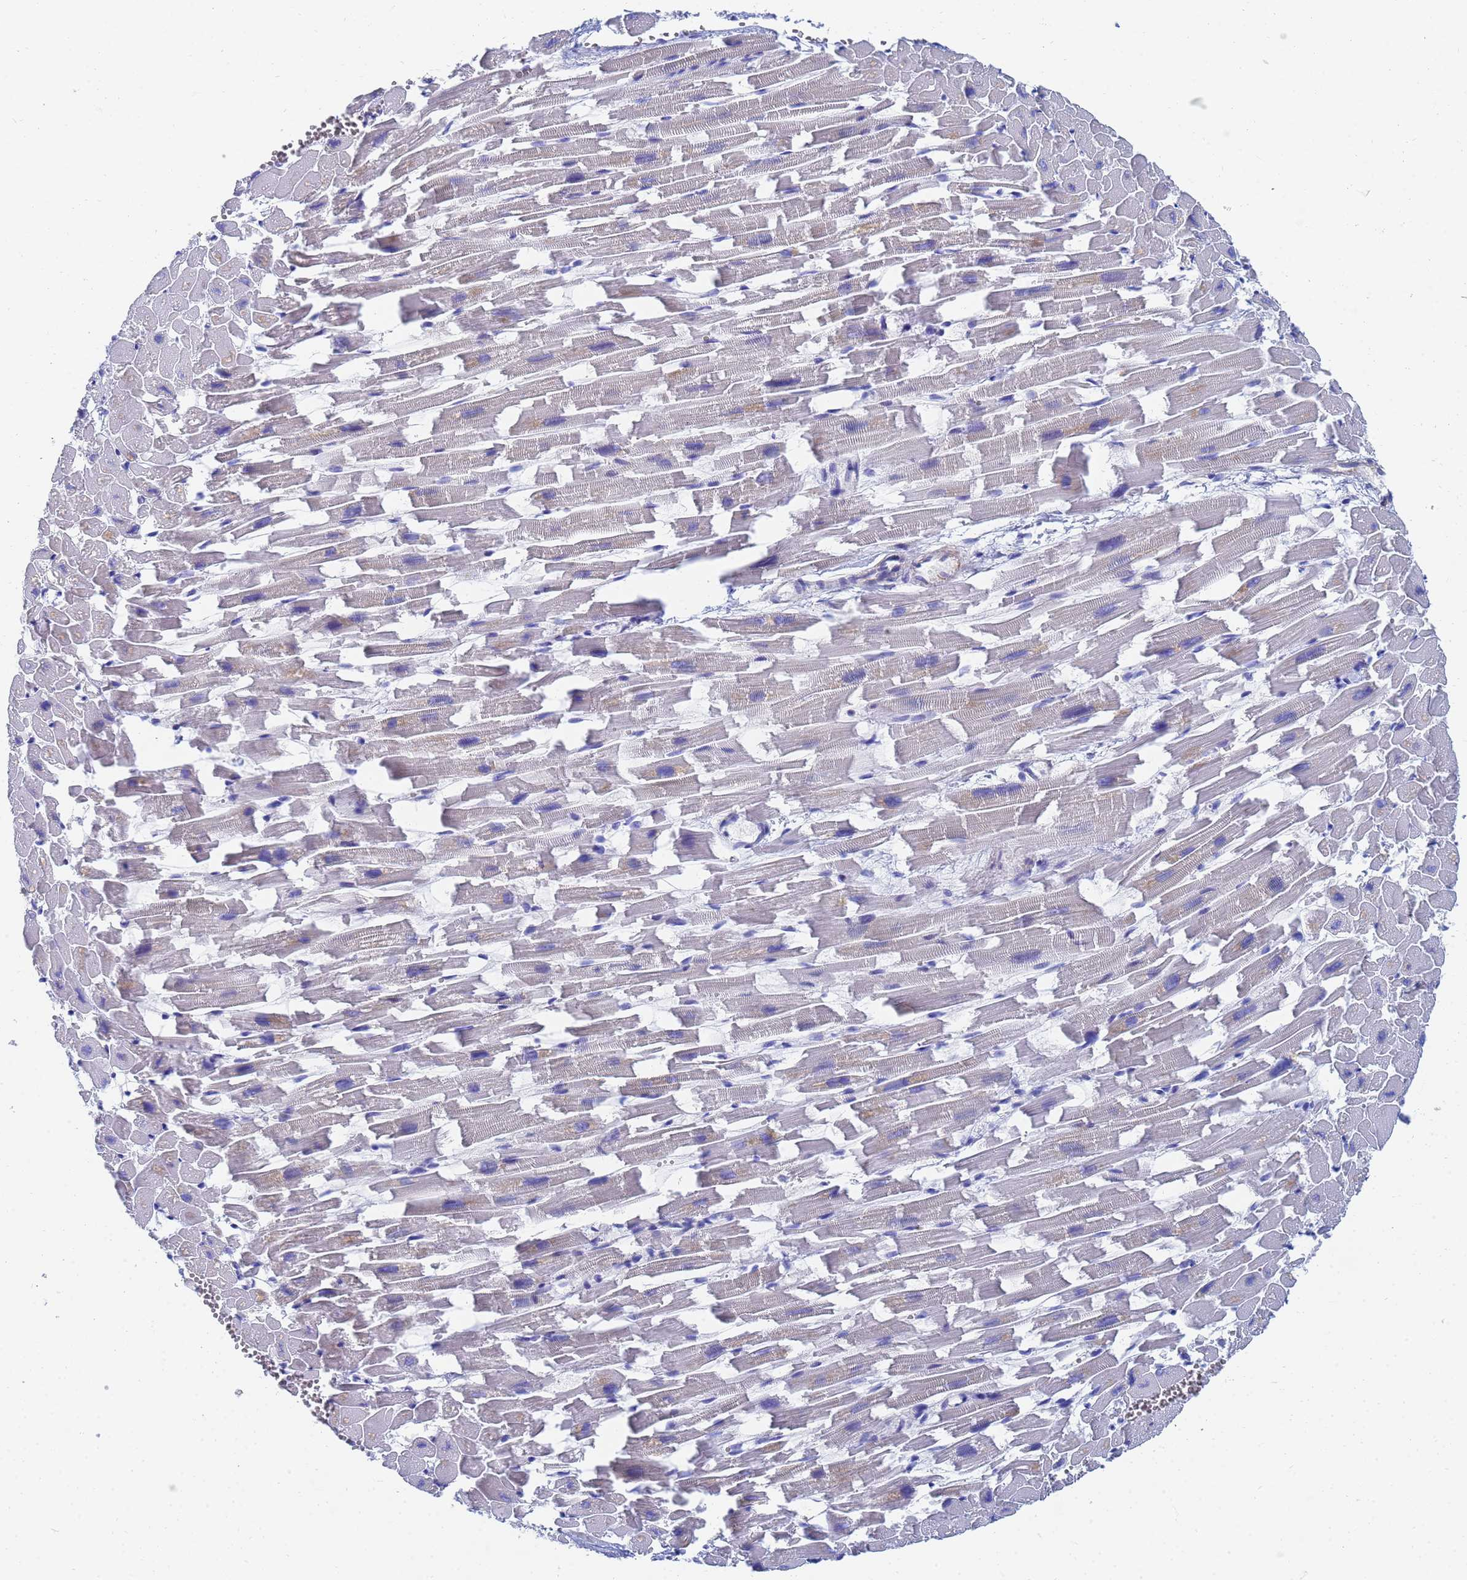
{"staining": {"intensity": "negative", "quantity": "none", "location": "none"}, "tissue": "heart muscle", "cell_type": "Cardiomyocytes", "image_type": "normal", "snomed": [{"axis": "morphology", "description": "Normal tissue, NOS"}, {"axis": "topography", "description": "Heart"}], "caption": "Immunohistochemistry histopathology image of benign human heart muscle stained for a protein (brown), which demonstrates no expression in cardiomyocytes.", "gene": "GCHFR", "patient": {"sex": "female", "age": 64}}